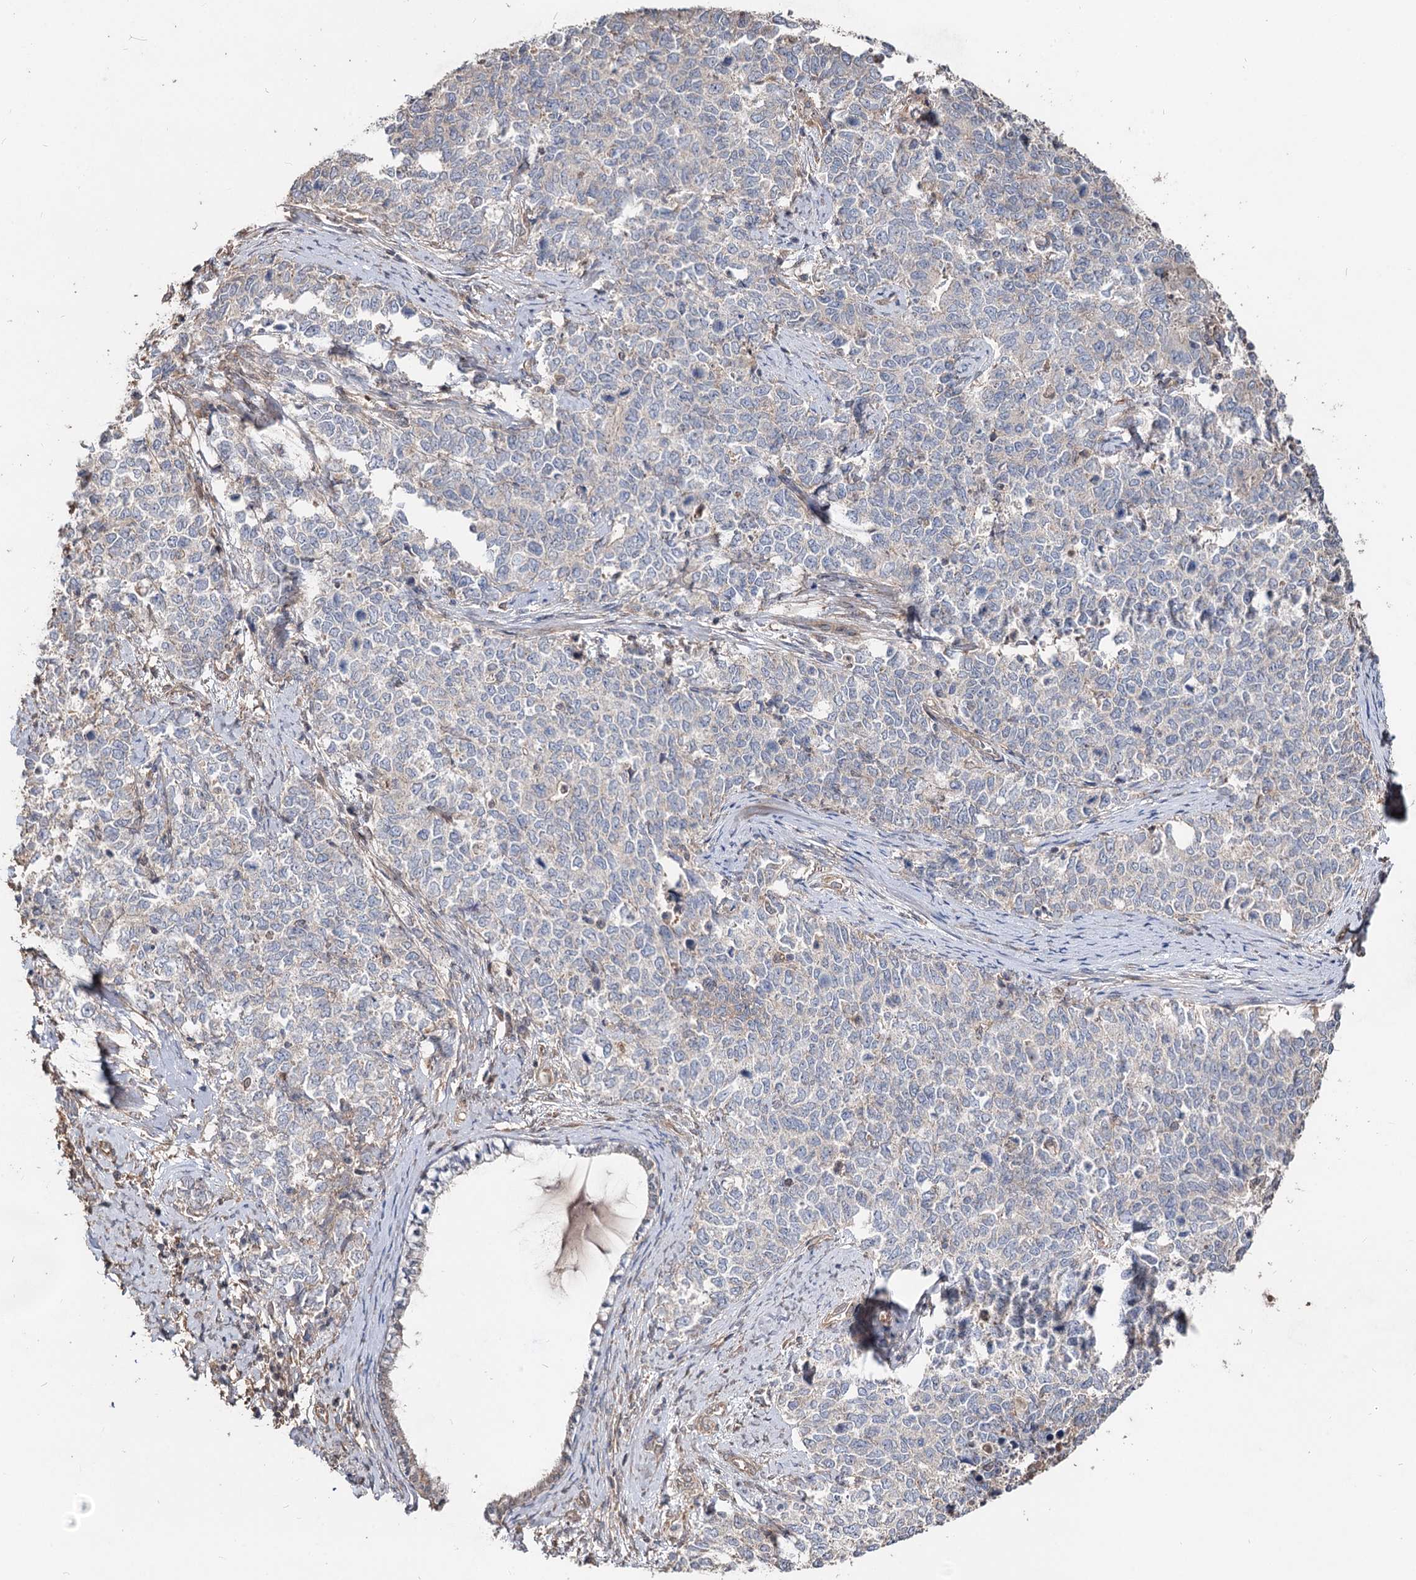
{"staining": {"intensity": "negative", "quantity": "none", "location": "none"}, "tissue": "cervical cancer", "cell_type": "Tumor cells", "image_type": "cancer", "snomed": [{"axis": "morphology", "description": "Squamous cell carcinoma, NOS"}, {"axis": "topography", "description": "Cervix"}], "caption": "Tumor cells are negative for protein expression in human squamous cell carcinoma (cervical). Nuclei are stained in blue.", "gene": "SPART", "patient": {"sex": "female", "age": 63}}